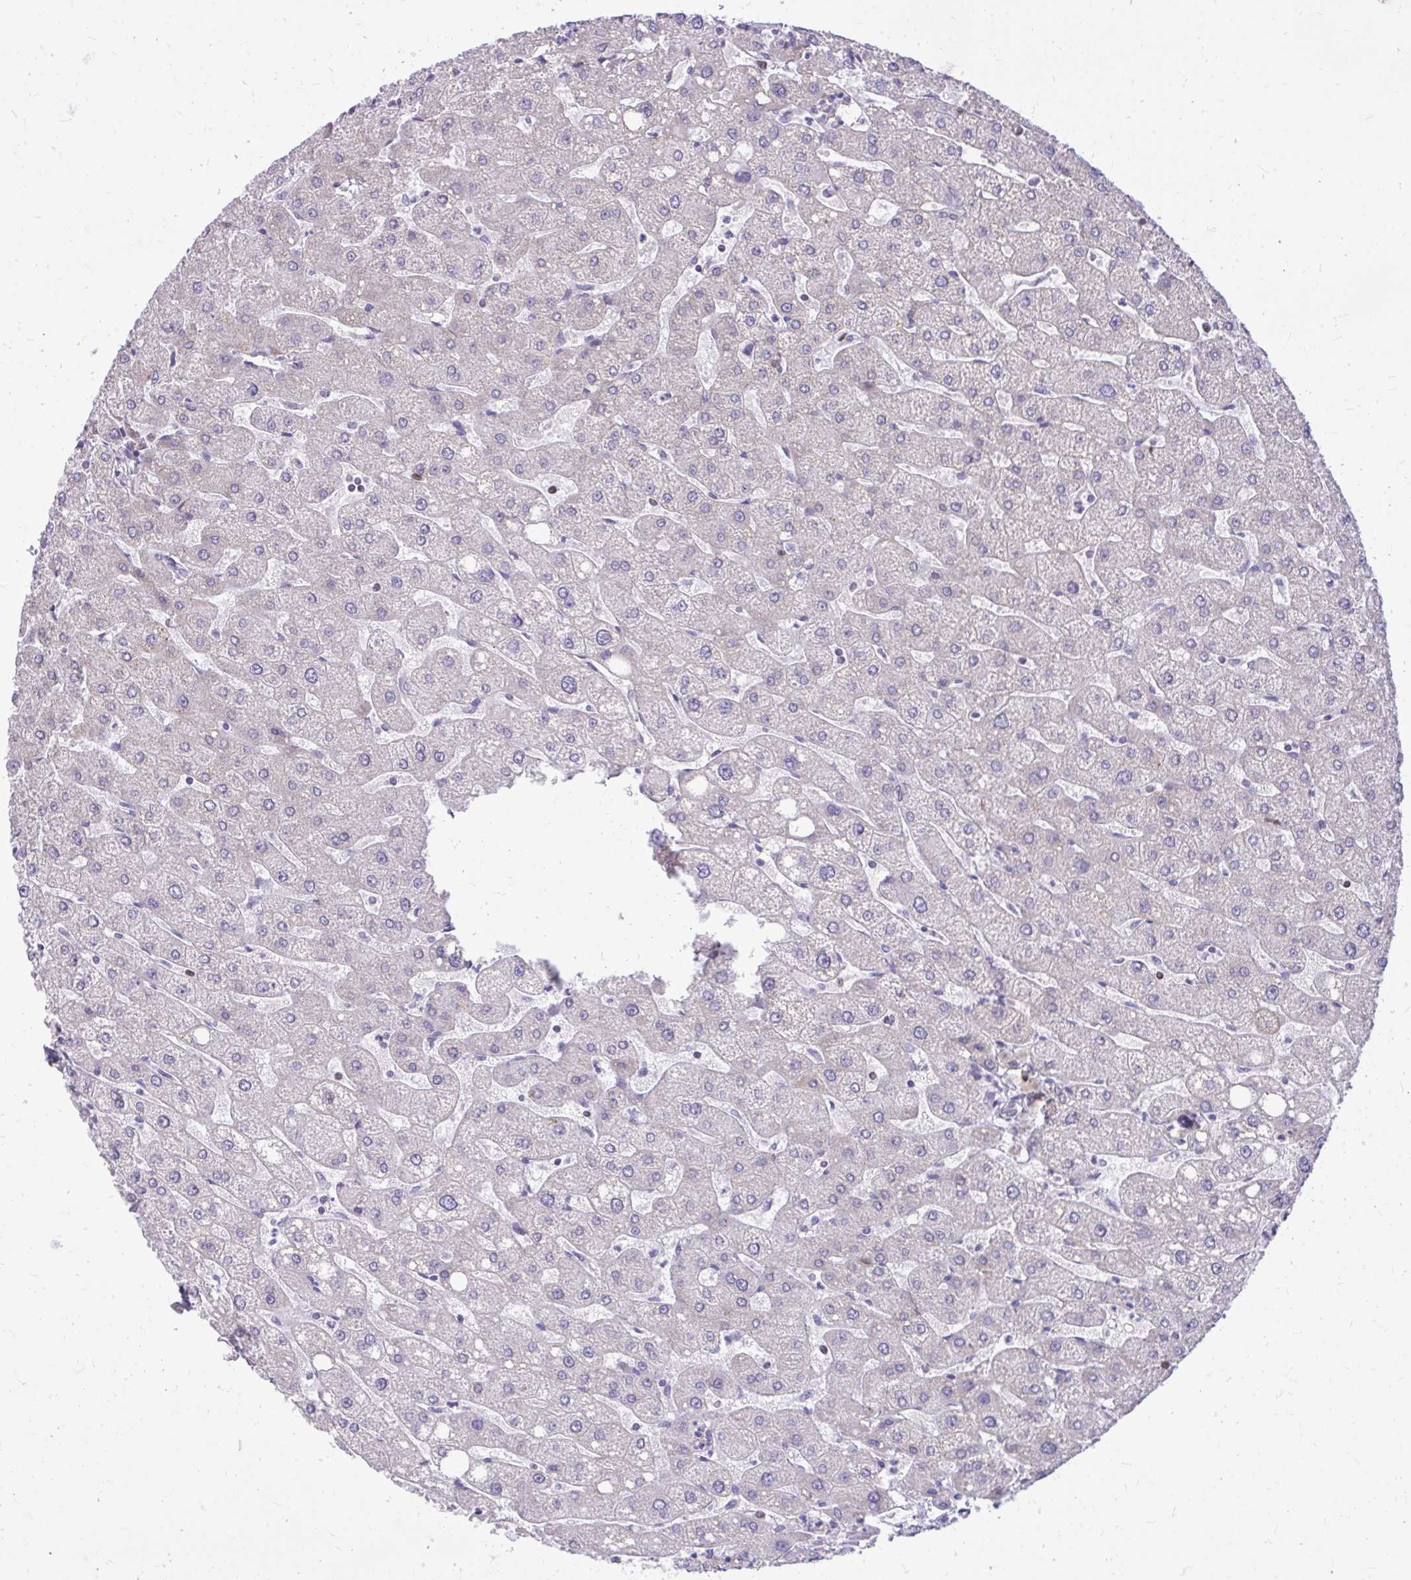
{"staining": {"intensity": "moderate", "quantity": "<25%", "location": "cytoplasmic/membranous,nuclear"}, "tissue": "liver", "cell_type": "Cholangiocytes", "image_type": "normal", "snomed": [{"axis": "morphology", "description": "Normal tissue, NOS"}, {"axis": "topography", "description": "Liver"}], "caption": "This histopathology image reveals normal liver stained with immunohistochemistry to label a protein in brown. The cytoplasmic/membranous,nuclear of cholangiocytes show moderate positivity for the protein. Nuclei are counter-stained blue.", "gene": "RPS6KA2", "patient": {"sex": "male", "age": 67}}